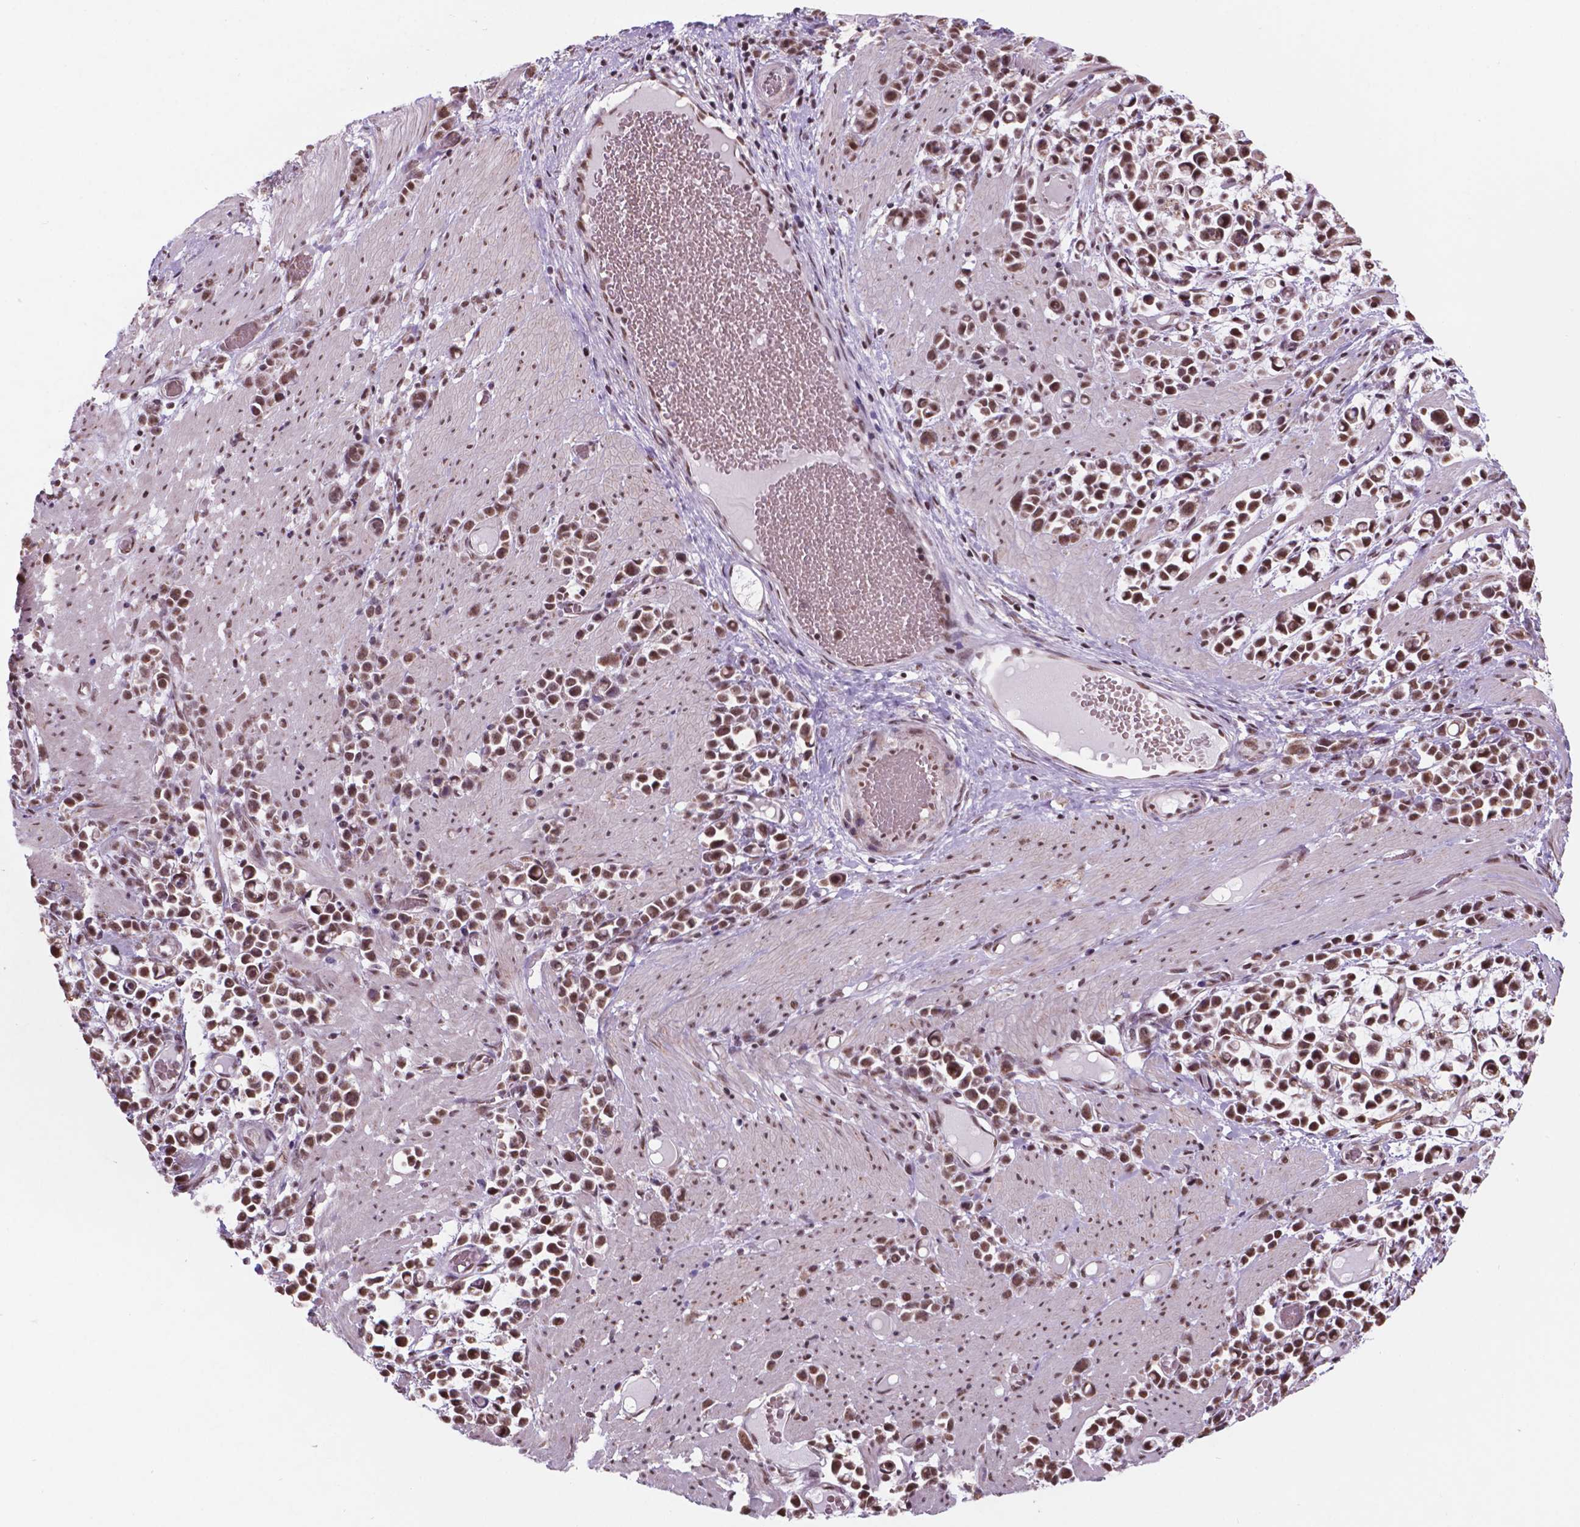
{"staining": {"intensity": "strong", "quantity": ">75%", "location": "cytoplasmic/membranous,nuclear"}, "tissue": "stomach cancer", "cell_type": "Tumor cells", "image_type": "cancer", "snomed": [{"axis": "morphology", "description": "Adenocarcinoma, NOS"}, {"axis": "topography", "description": "Stomach"}], "caption": "DAB immunohistochemical staining of stomach adenocarcinoma reveals strong cytoplasmic/membranous and nuclear protein staining in approximately >75% of tumor cells. (DAB (3,3'-diaminobenzidine) IHC with brightfield microscopy, high magnification).", "gene": "NDUFA10", "patient": {"sex": "male", "age": 82}}